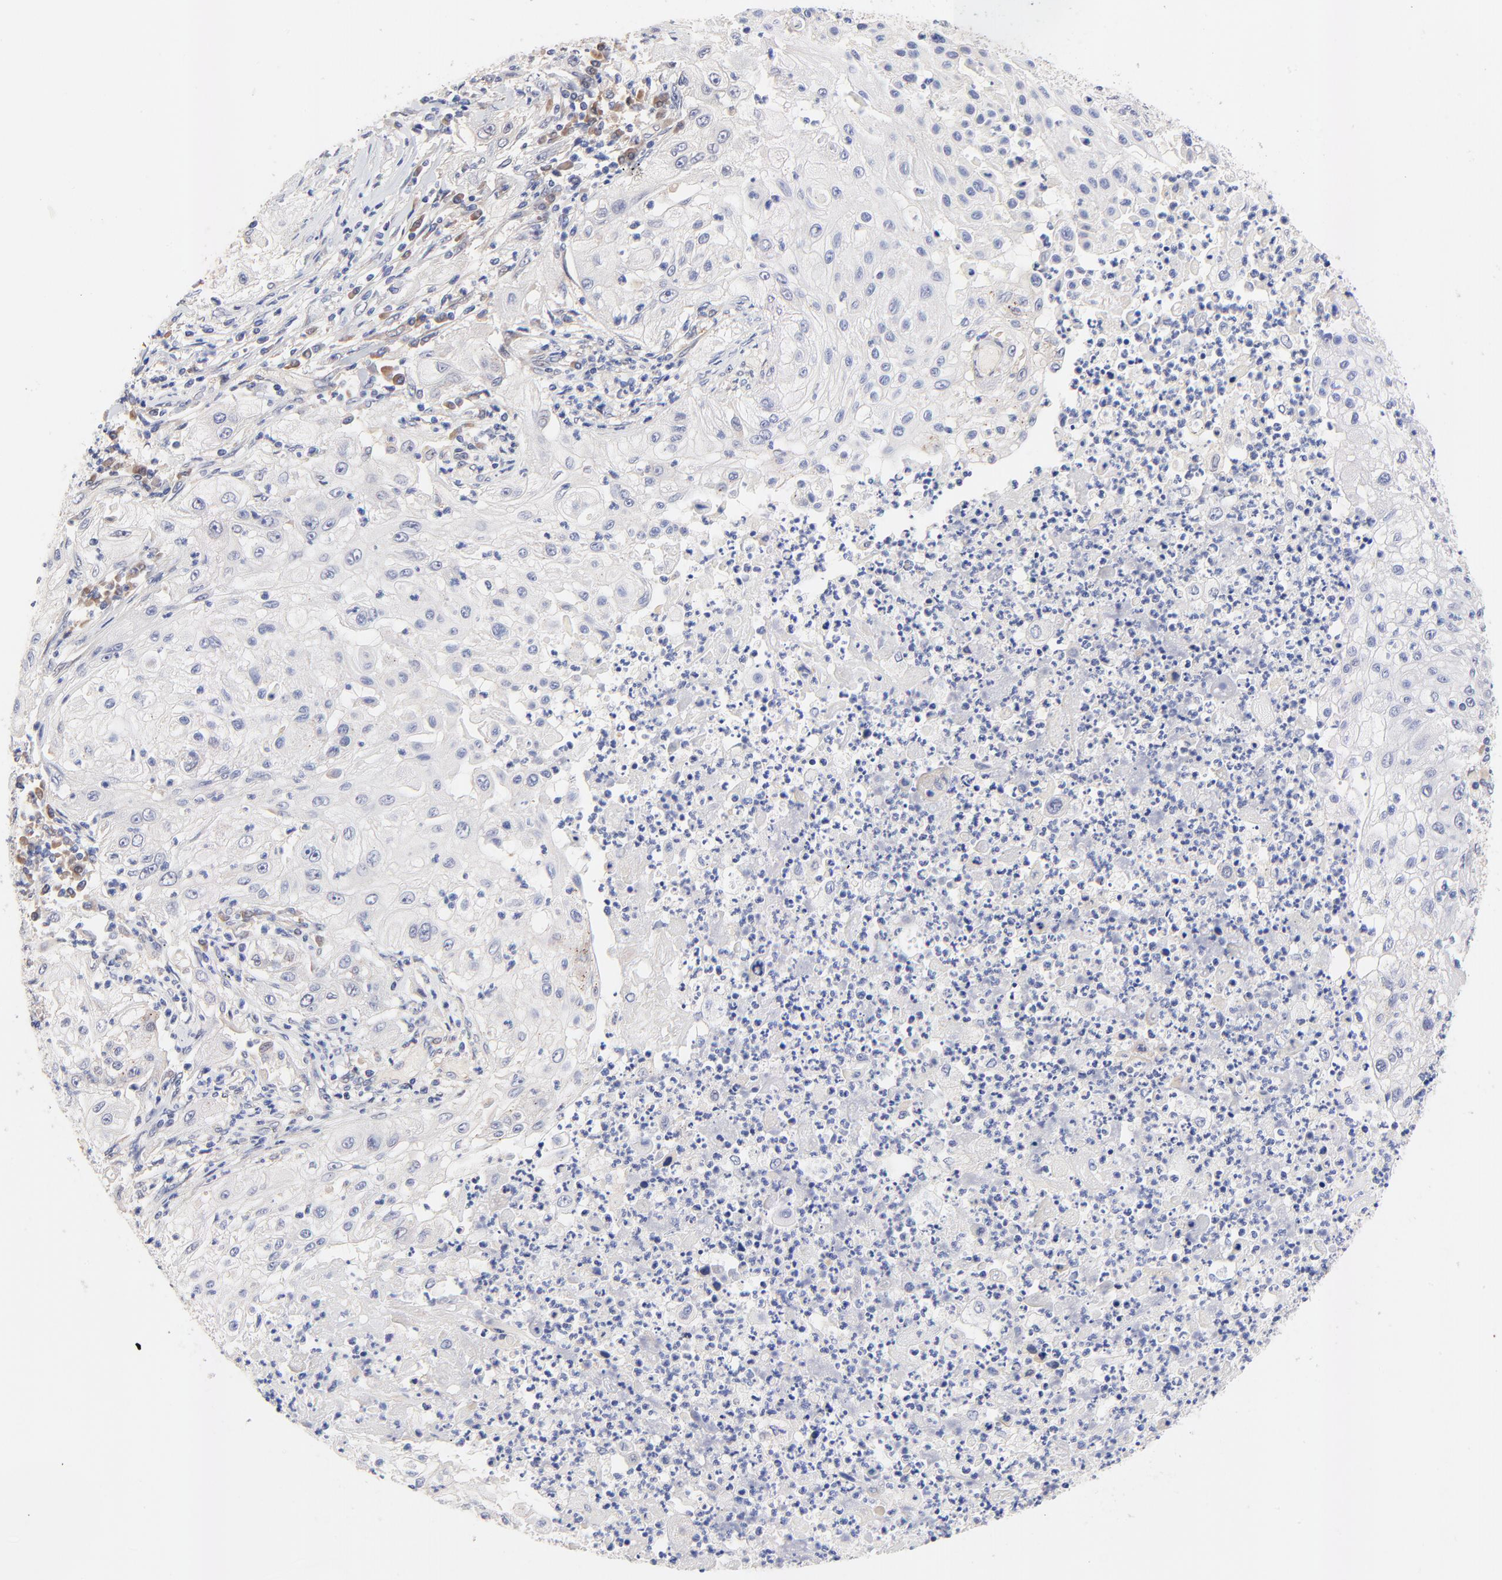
{"staining": {"intensity": "weak", "quantity": "<25%", "location": "cytoplasmic/membranous"}, "tissue": "lung cancer", "cell_type": "Tumor cells", "image_type": "cancer", "snomed": [{"axis": "morphology", "description": "Inflammation, NOS"}, {"axis": "morphology", "description": "Squamous cell carcinoma, NOS"}, {"axis": "topography", "description": "Lymph node"}, {"axis": "topography", "description": "Soft tissue"}, {"axis": "topography", "description": "Lung"}], "caption": "DAB (3,3'-diaminobenzidine) immunohistochemical staining of human lung cancer demonstrates no significant expression in tumor cells. The staining is performed using DAB (3,3'-diaminobenzidine) brown chromogen with nuclei counter-stained in using hematoxylin.", "gene": "TXNL1", "patient": {"sex": "male", "age": 66}}